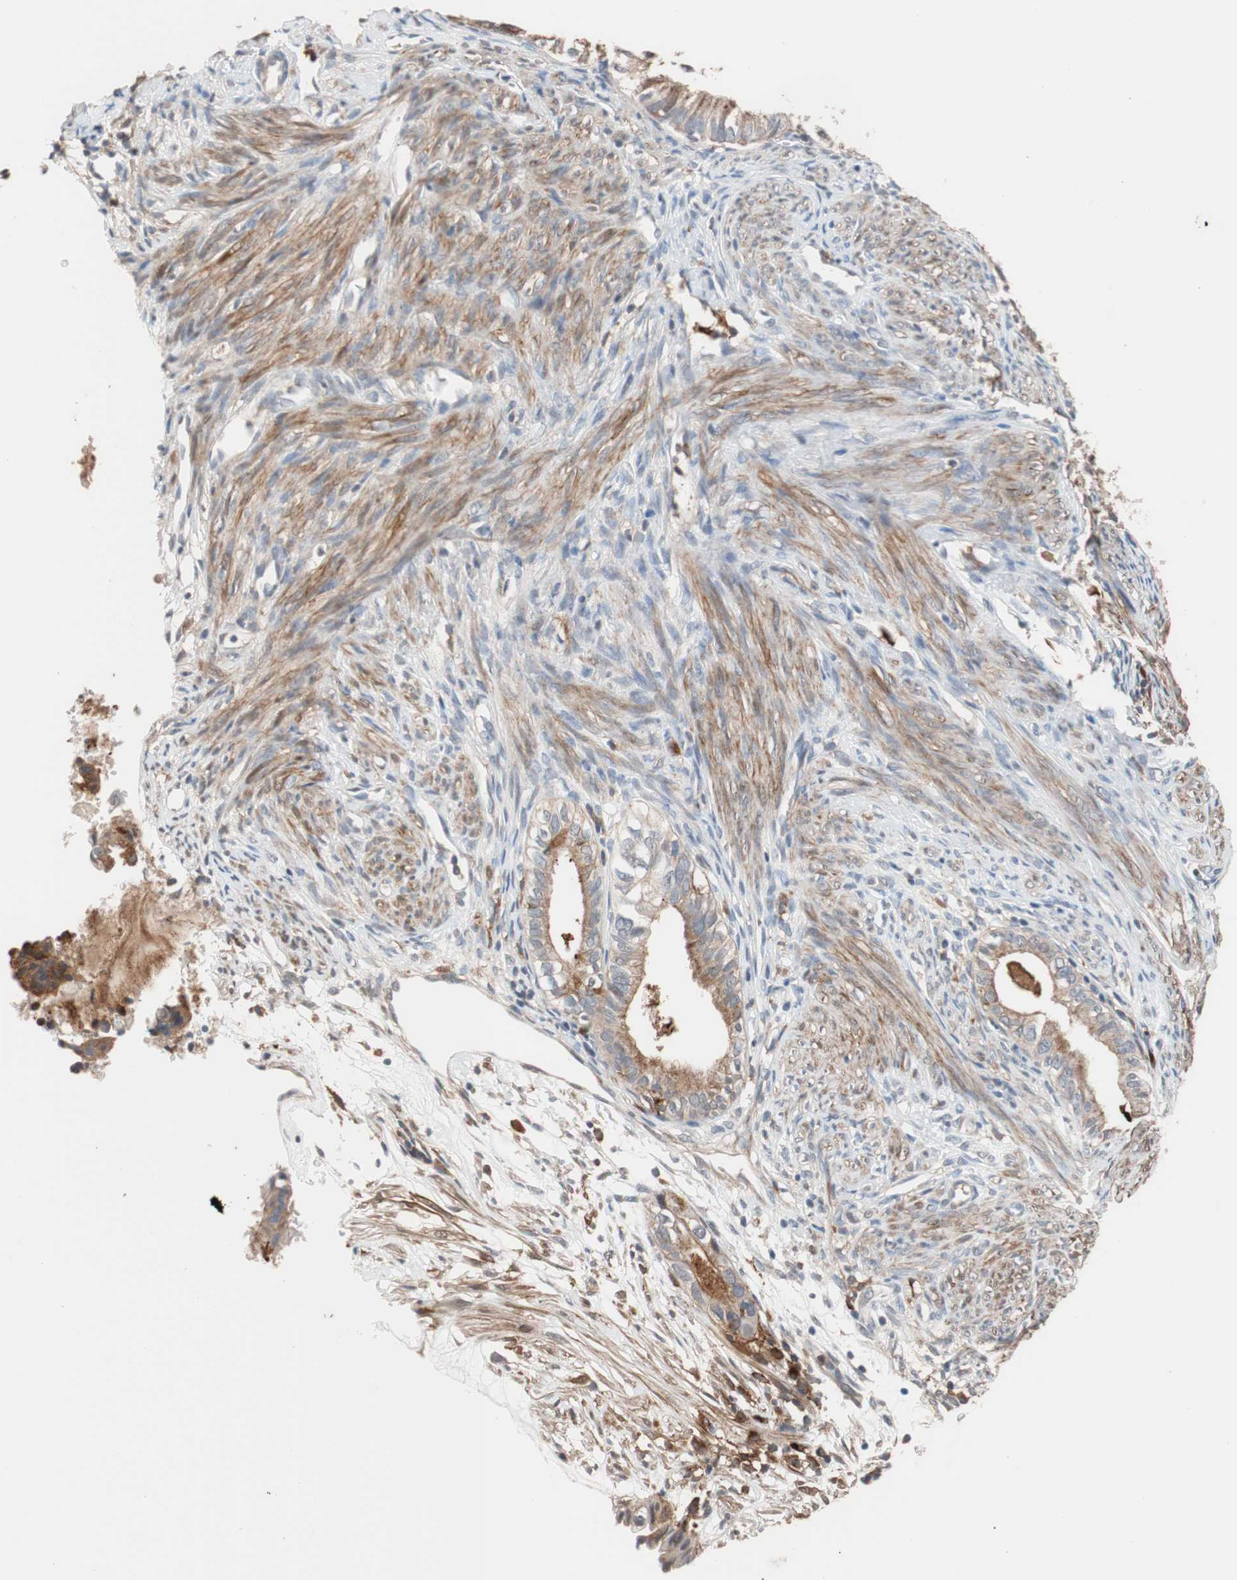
{"staining": {"intensity": "weak", "quantity": "25%-75%", "location": "cytoplasmic/membranous"}, "tissue": "cervical cancer", "cell_type": "Tumor cells", "image_type": "cancer", "snomed": [{"axis": "morphology", "description": "Normal tissue, NOS"}, {"axis": "morphology", "description": "Adenocarcinoma, NOS"}, {"axis": "topography", "description": "Cervix"}, {"axis": "topography", "description": "Endometrium"}], "caption": "Cervical cancer stained with DAB IHC reveals low levels of weak cytoplasmic/membranous staining in approximately 25%-75% of tumor cells.", "gene": "LITAF", "patient": {"sex": "female", "age": 86}}